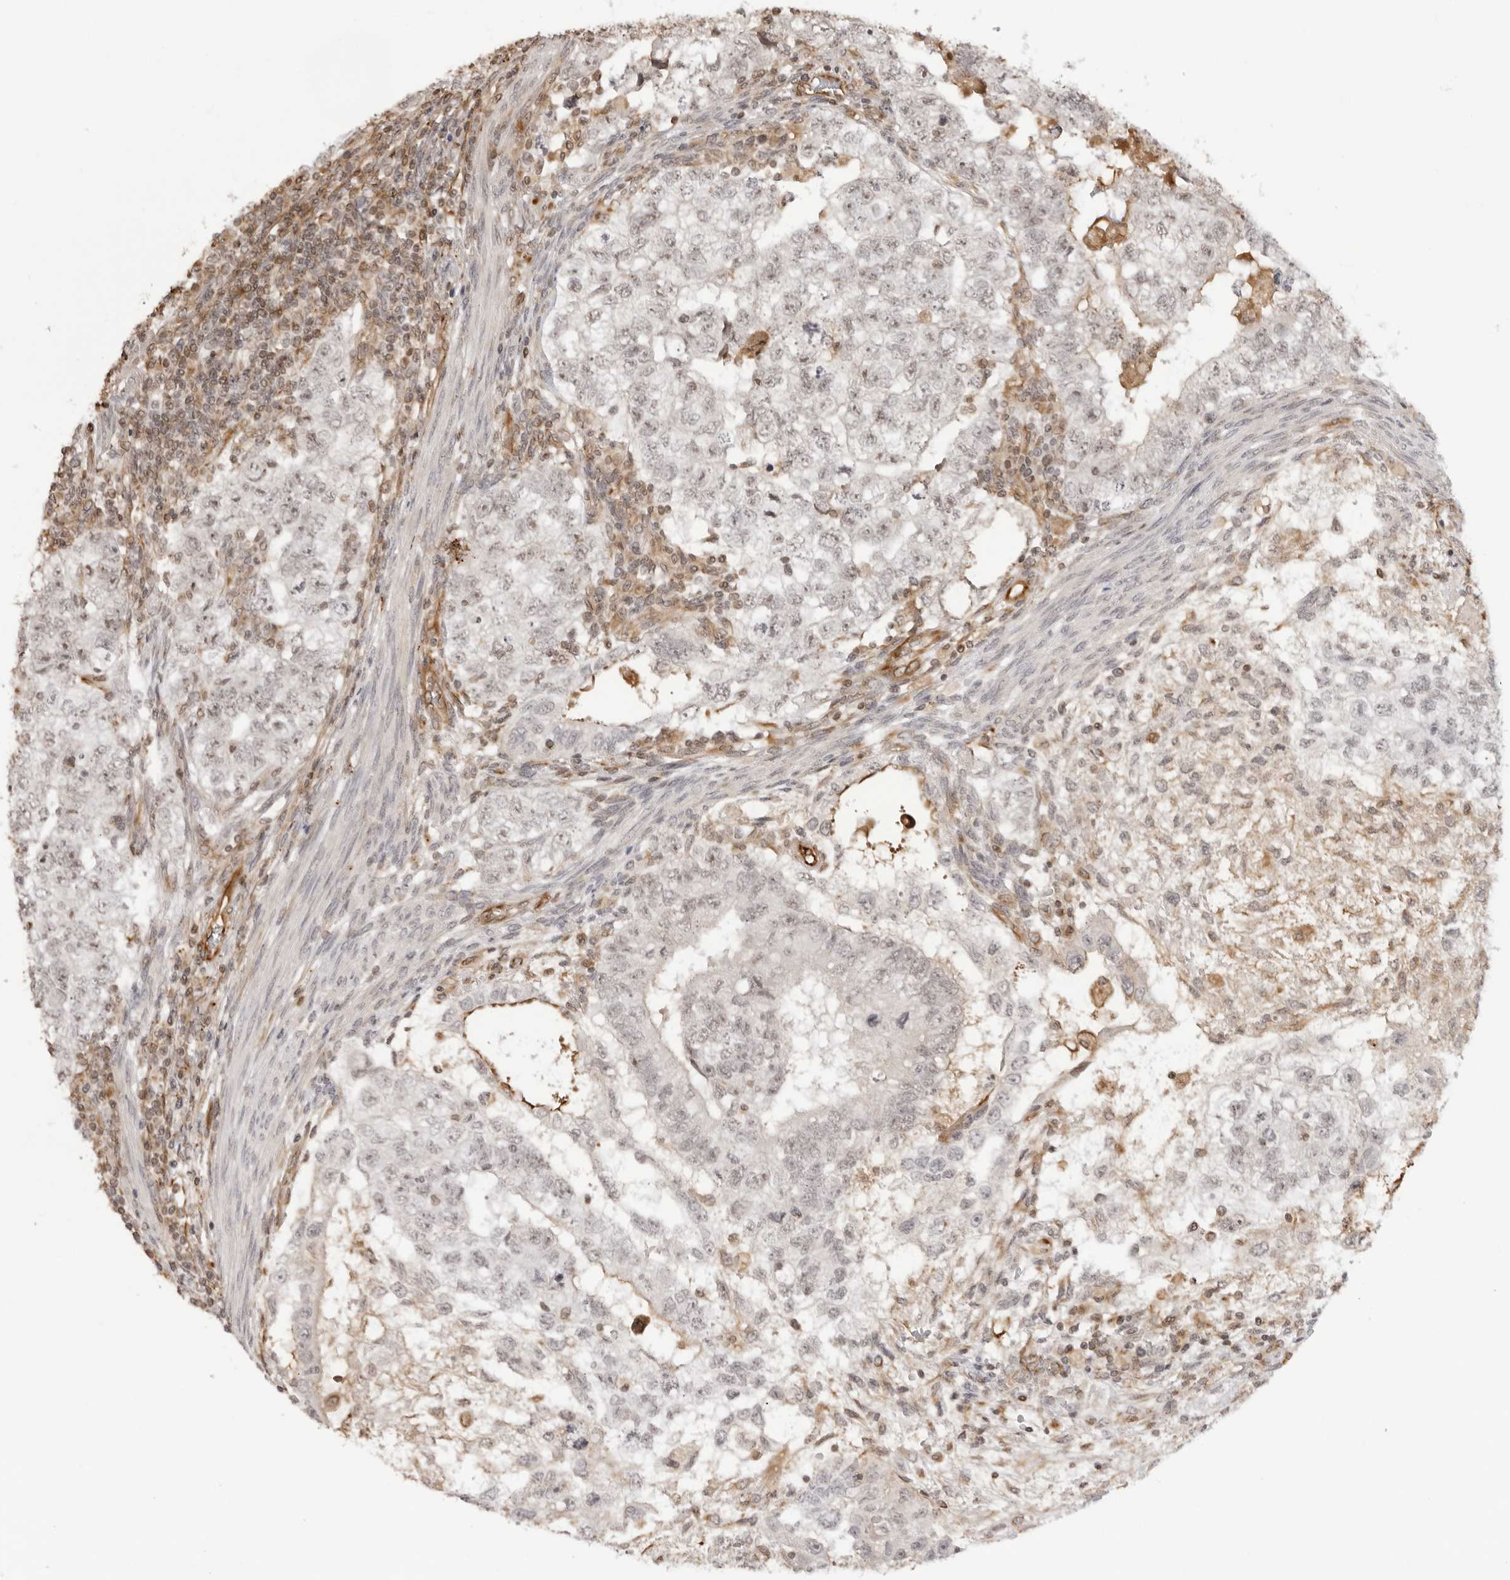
{"staining": {"intensity": "negative", "quantity": "none", "location": "none"}, "tissue": "testis cancer", "cell_type": "Tumor cells", "image_type": "cancer", "snomed": [{"axis": "morphology", "description": "Carcinoma, Embryonal, NOS"}, {"axis": "topography", "description": "Testis"}], "caption": "Micrograph shows no significant protein expression in tumor cells of testis embryonal carcinoma. Nuclei are stained in blue.", "gene": "DYNLT5", "patient": {"sex": "male", "age": 37}}